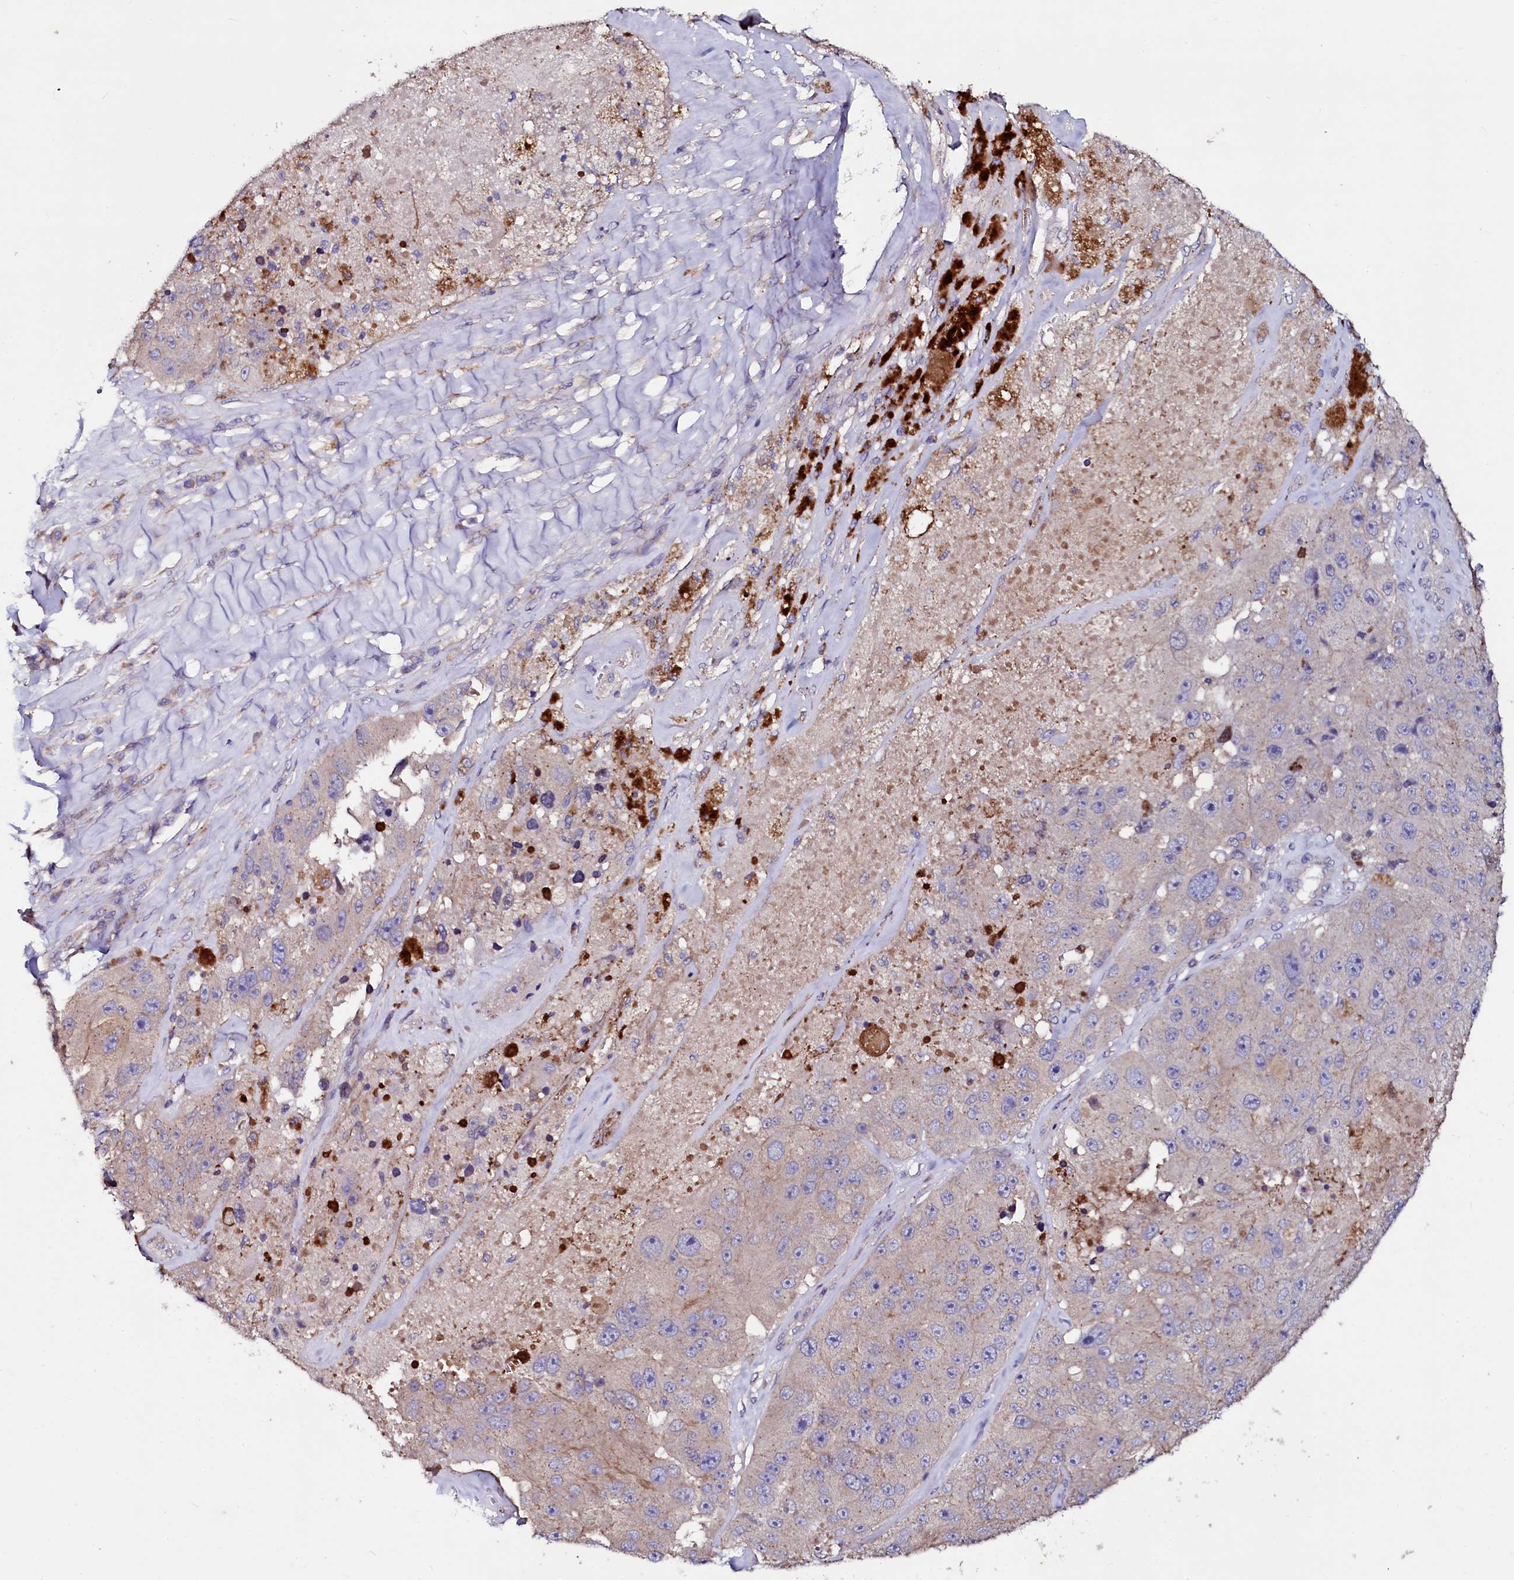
{"staining": {"intensity": "weak", "quantity": ">75%", "location": "cytoplasmic/membranous"}, "tissue": "melanoma", "cell_type": "Tumor cells", "image_type": "cancer", "snomed": [{"axis": "morphology", "description": "Malignant melanoma, Metastatic site"}, {"axis": "topography", "description": "Lymph node"}], "caption": "High-power microscopy captured an immunohistochemistry image of melanoma, revealing weak cytoplasmic/membranous expression in about >75% of tumor cells.", "gene": "USPL1", "patient": {"sex": "male", "age": 62}}